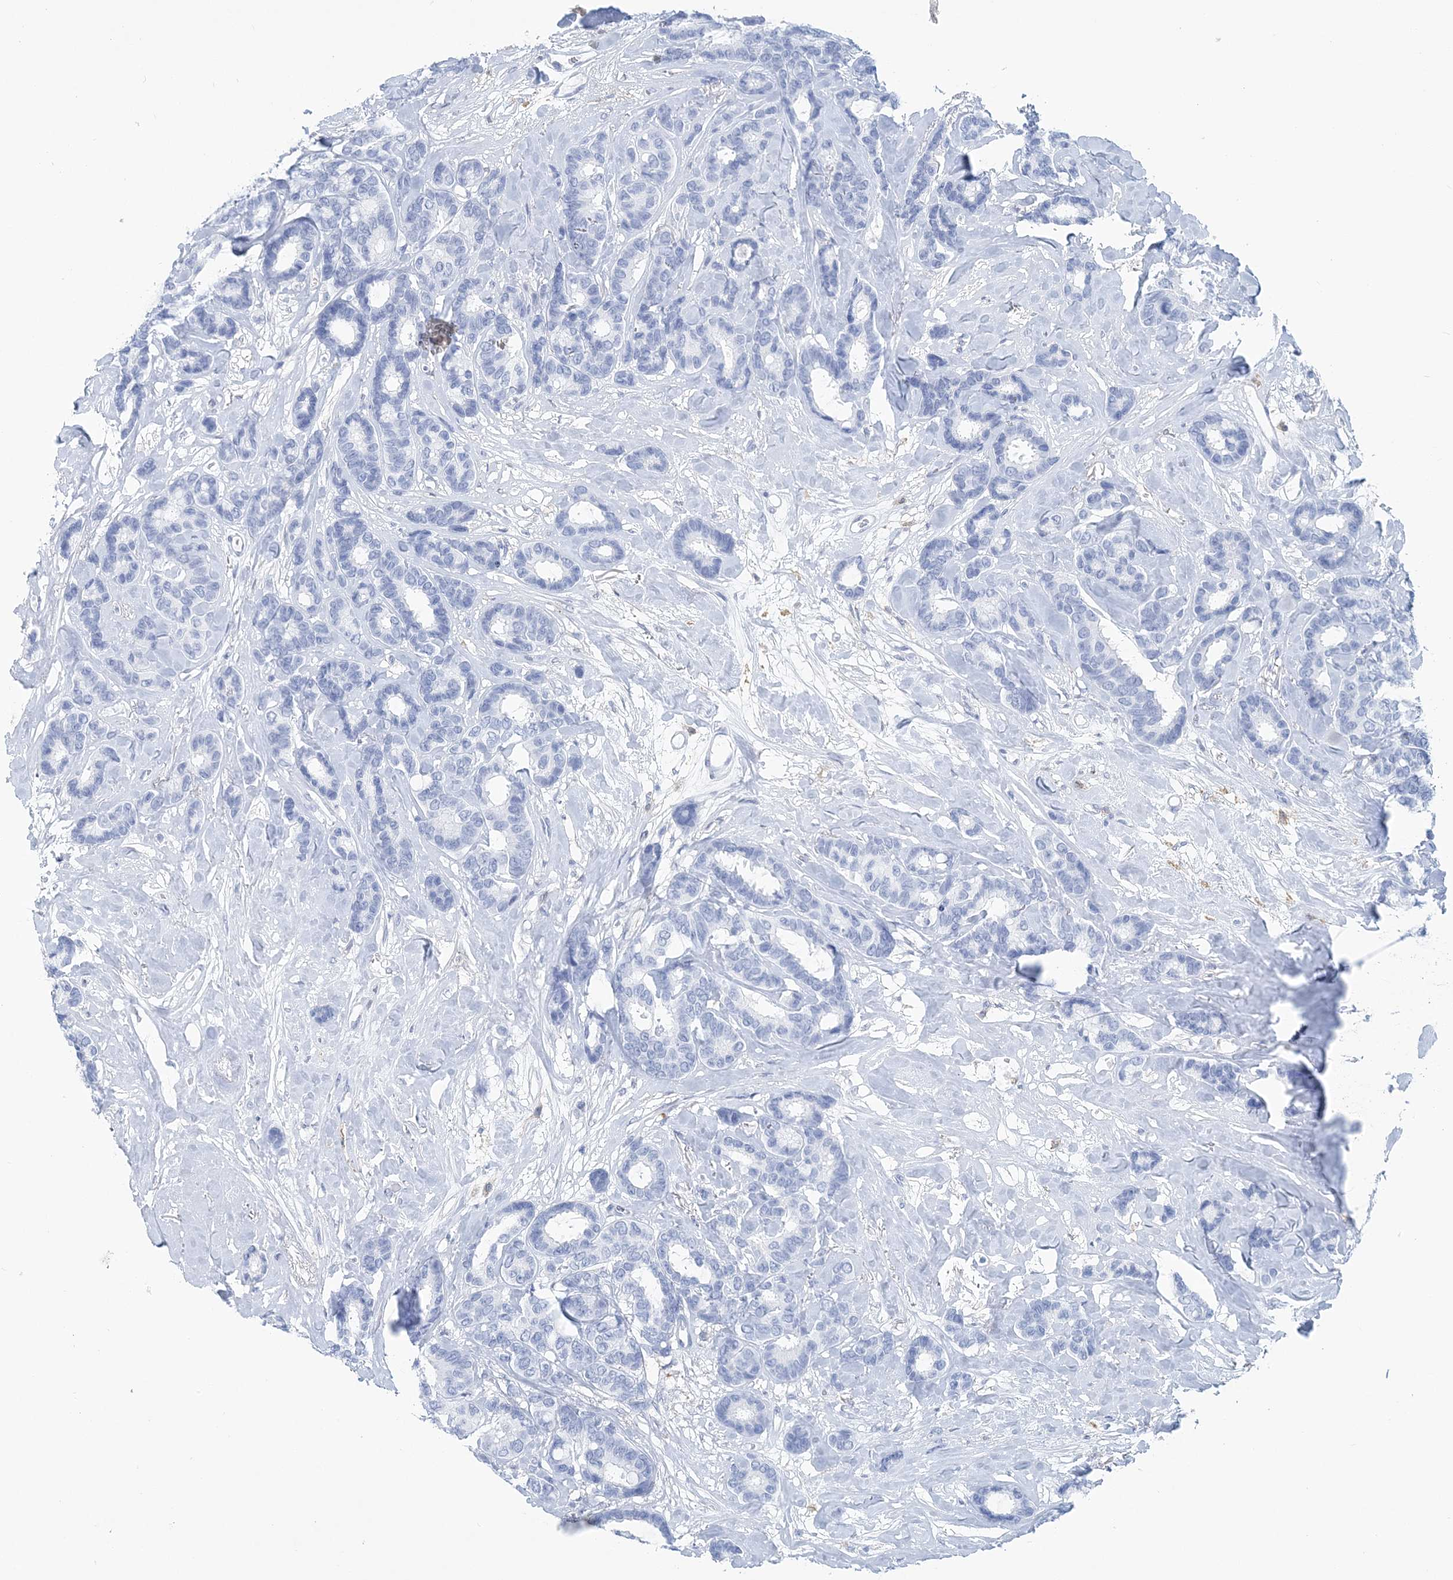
{"staining": {"intensity": "negative", "quantity": "none", "location": "none"}, "tissue": "breast cancer", "cell_type": "Tumor cells", "image_type": "cancer", "snomed": [{"axis": "morphology", "description": "Duct carcinoma"}, {"axis": "topography", "description": "Breast"}], "caption": "IHC photomicrograph of neoplastic tissue: human intraductal carcinoma (breast) stained with DAB displays no significant protein staining in tumor cells.", "gene": "NKX6-1", "patient": {"sex": "female", "age": 87}}